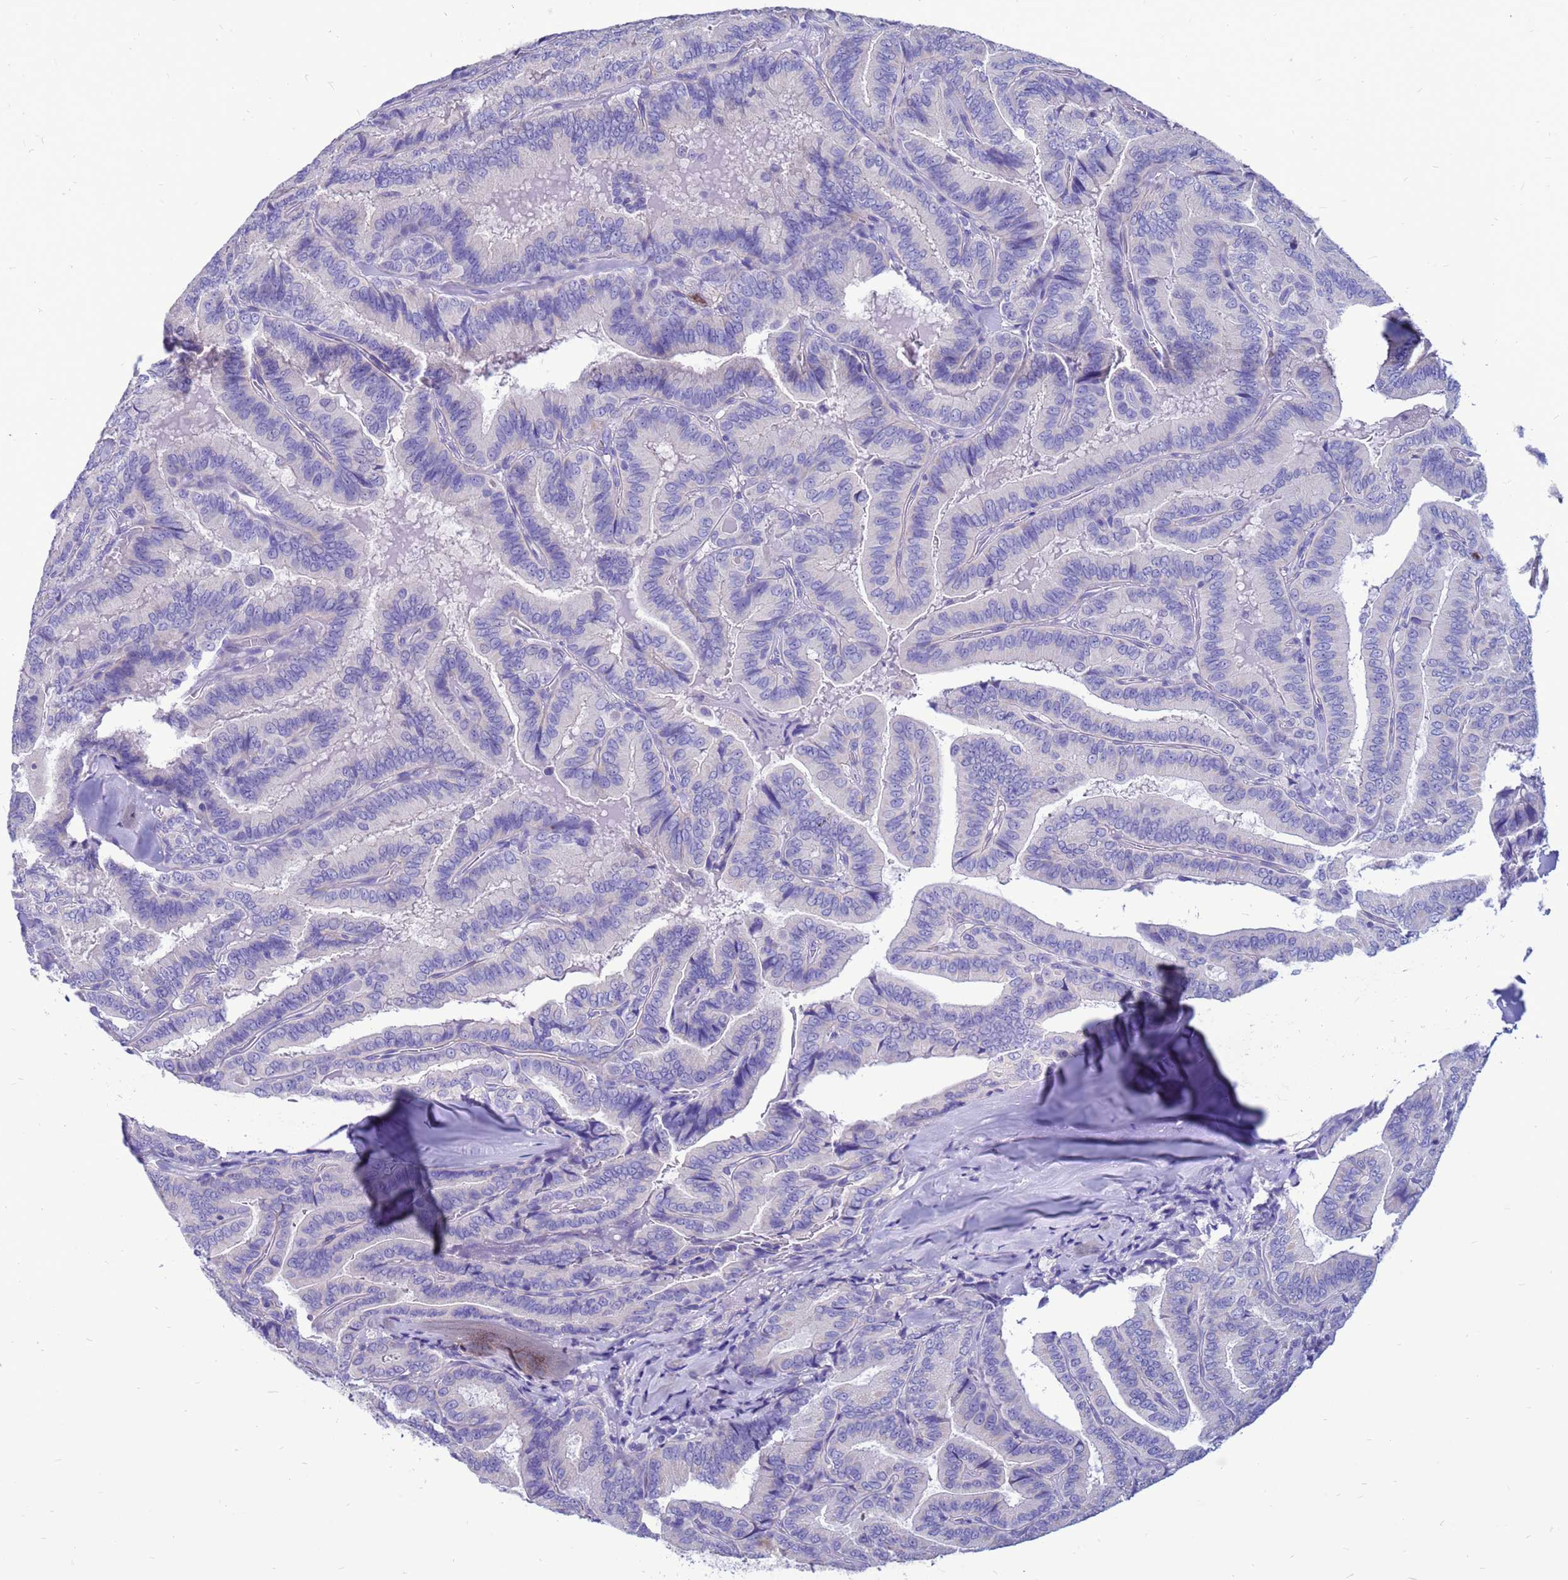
{"staining": {"intensity": "negative", "quantity": "none", "location": "none"}, "tissue": "thyroid cancer", "cell_type": "Tumor cells", "image_type": "cancer", "snomed": [{"axis": "morphology", "description": "Papillary adenocarcinoma, NOS"}, {"axis": "topography", "description": "Thyroid gland"}], "caption": "Human papillary adenocarcinoma (thyroid) stained for a protein using IHC shows no expression in tumor cells.", "gene": "PDE10A", "patient": {"sex": "male", "age": 61}}